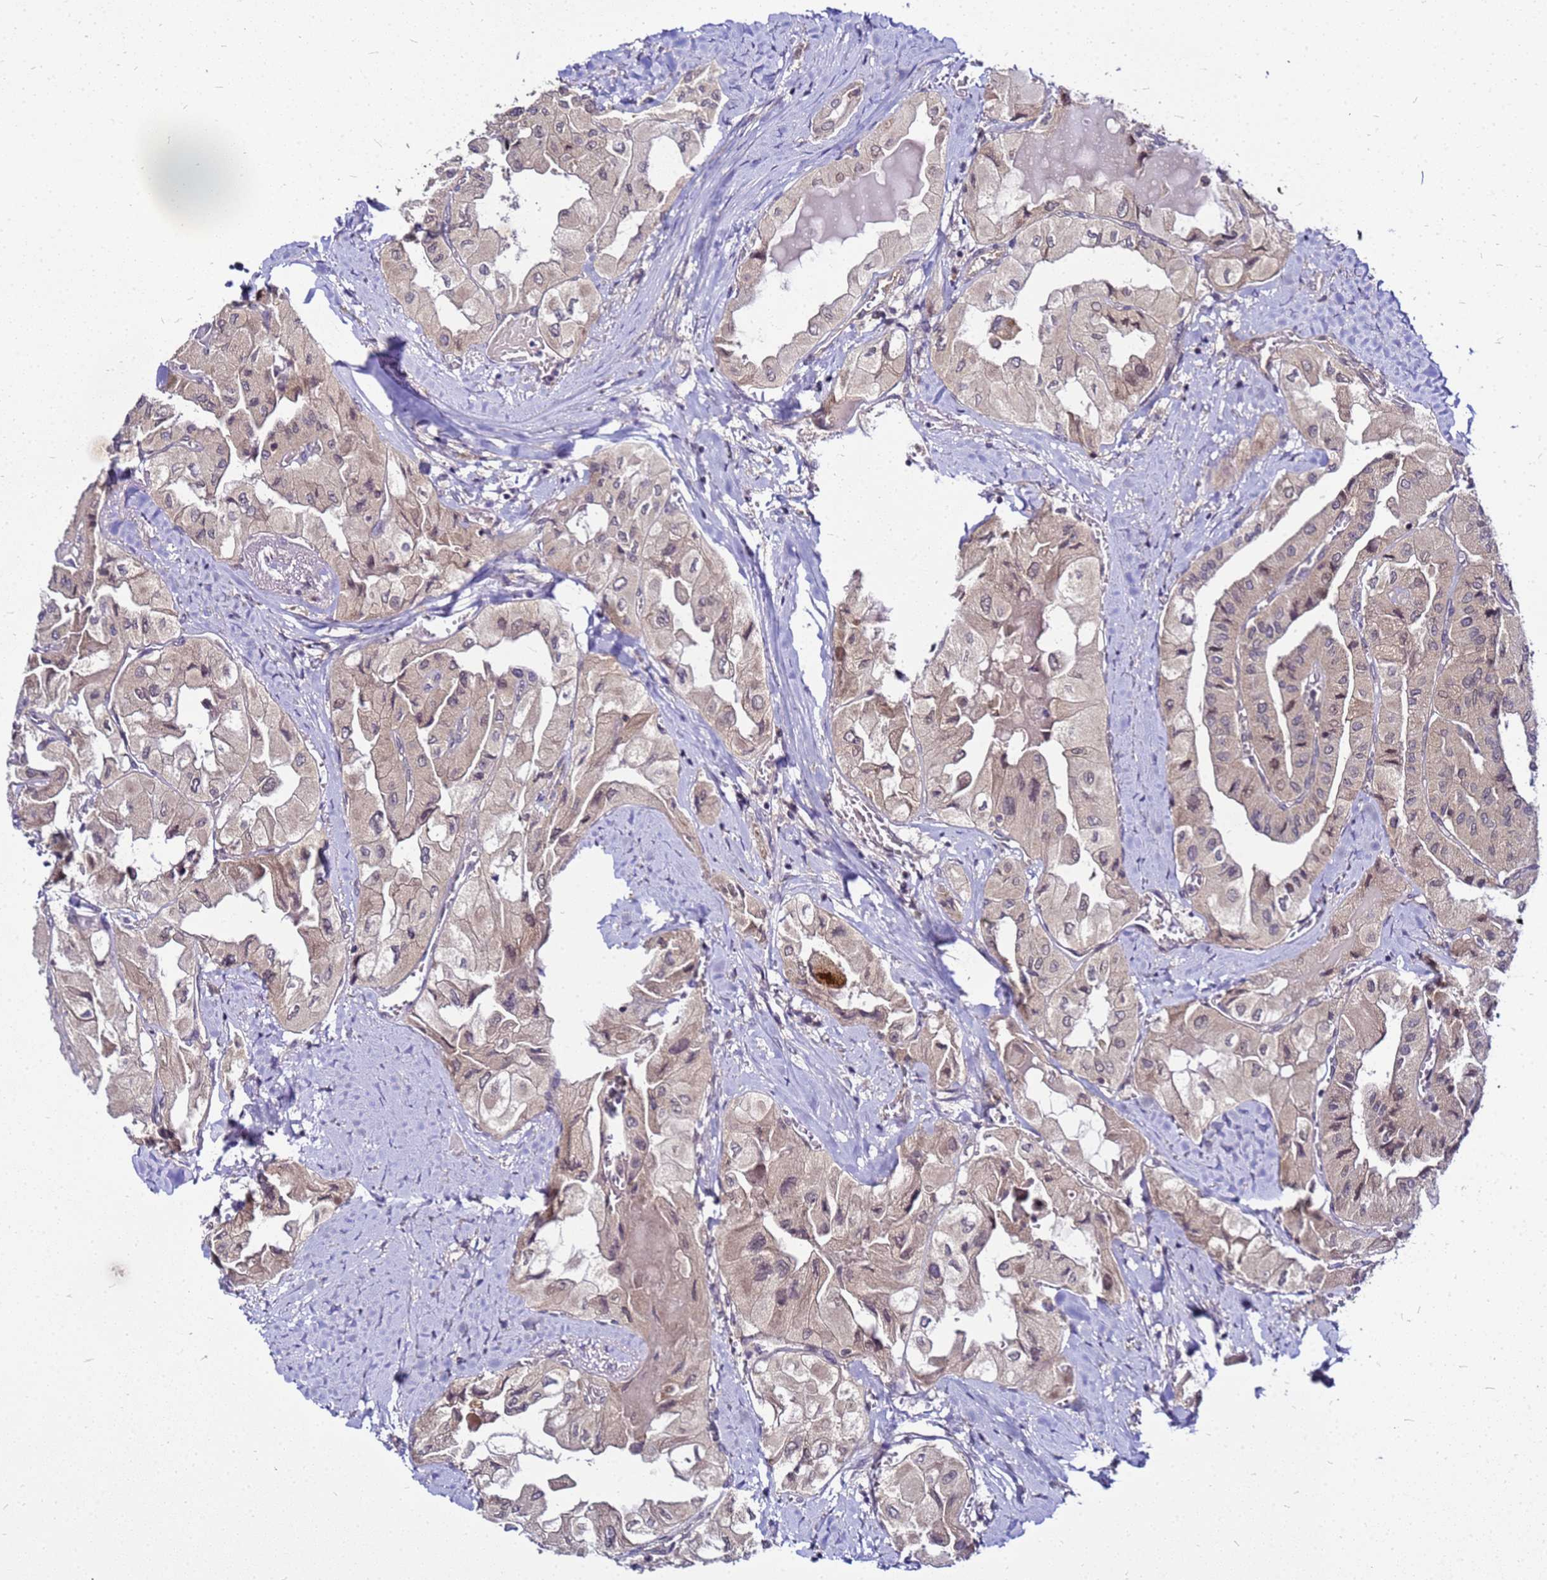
{"staining": {"intensity": "weak", "quantity": "25%-75%", "location": "cytoplasmic/membranous"}, "tissue": "thyroid cancer", "cell_type": "Tumor cells", "image_type": "cancer", "snomed": [{"axis": "morphology", "description": "Normal tissue, NOS"}, {"axis": "morphology", "description": "Papillary adenocarcinoma, NOS"}, {"axis": "topography", "description": "Thyroid gland"}], "caption": "IHC (DAB (3,3'-diaminobenzidine)) staining of human thyroid cancer (papillary adenocarcinoma) displays weak cytoplasmic/membranous protein positivity in approximately 25%-75% of tumor cells. (Stains: DAB in brown, nuclei in blue, Microscopy: brightfield microscopy at high magnification).", "gene": "SAT1", "patient": {"sex": "female", "age": 59}}